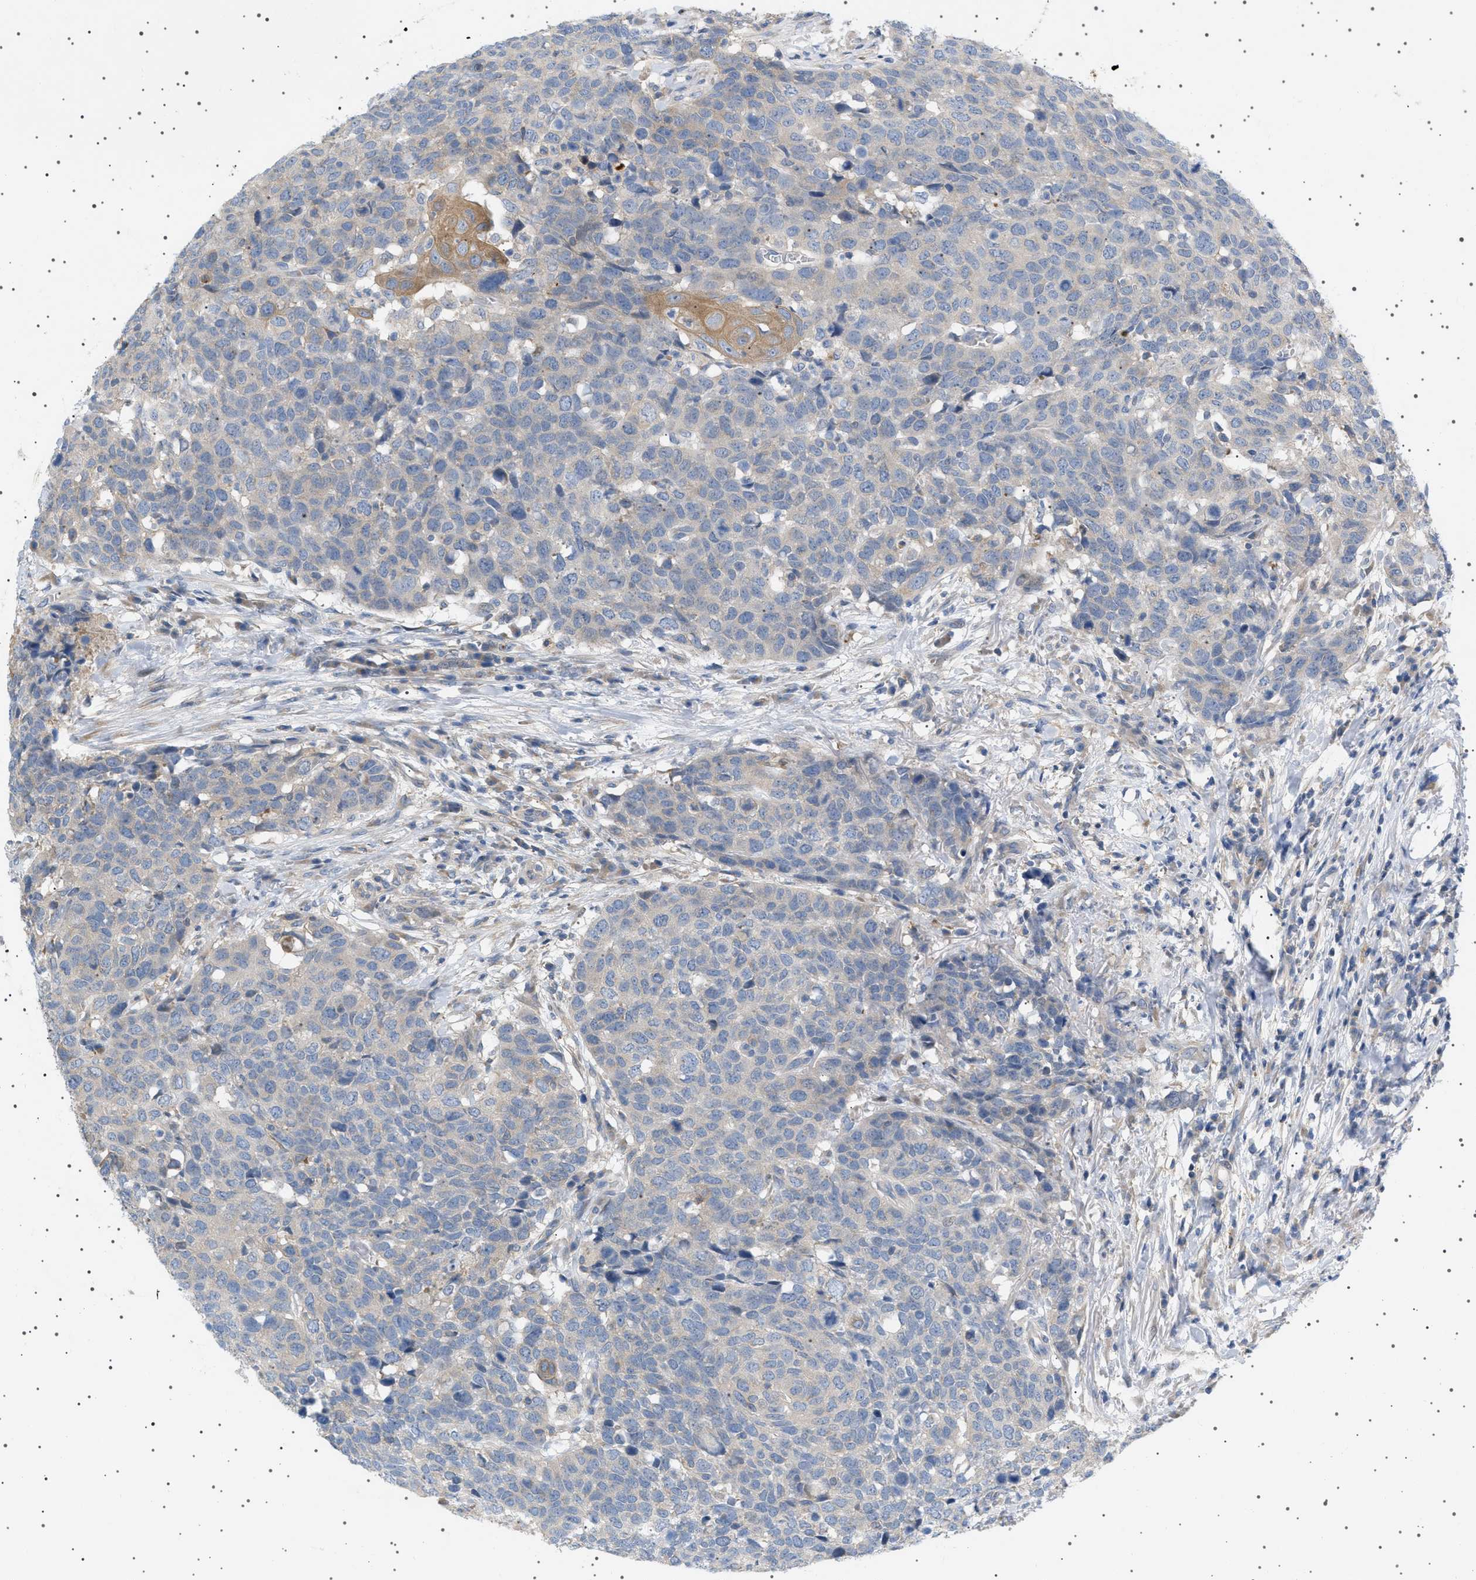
{"staining": {"intensity": "weak", "quantity": "<25%", "location": "cytoplasmic/membranous"}, "tissue": "head and neck cancer", "cell_type": "Tumor cells", "image_type": "cancer", "snomed": [{"axis": "morphology", "description": "Squamous cell carcinoma, NOS"}, {"axis": "topography", "description": "Head-Neck"}], "caption": "Tumor cells are negative for brown protein staining in head and neck cancer (squamous cell carcinoma). Brightfield microscopy of IHC stained with DAB (brown) and hematoxylin (blue), captured at high magnification.", "gene": "ADCY10", "patient": {"sex": "male", "age": 66}}